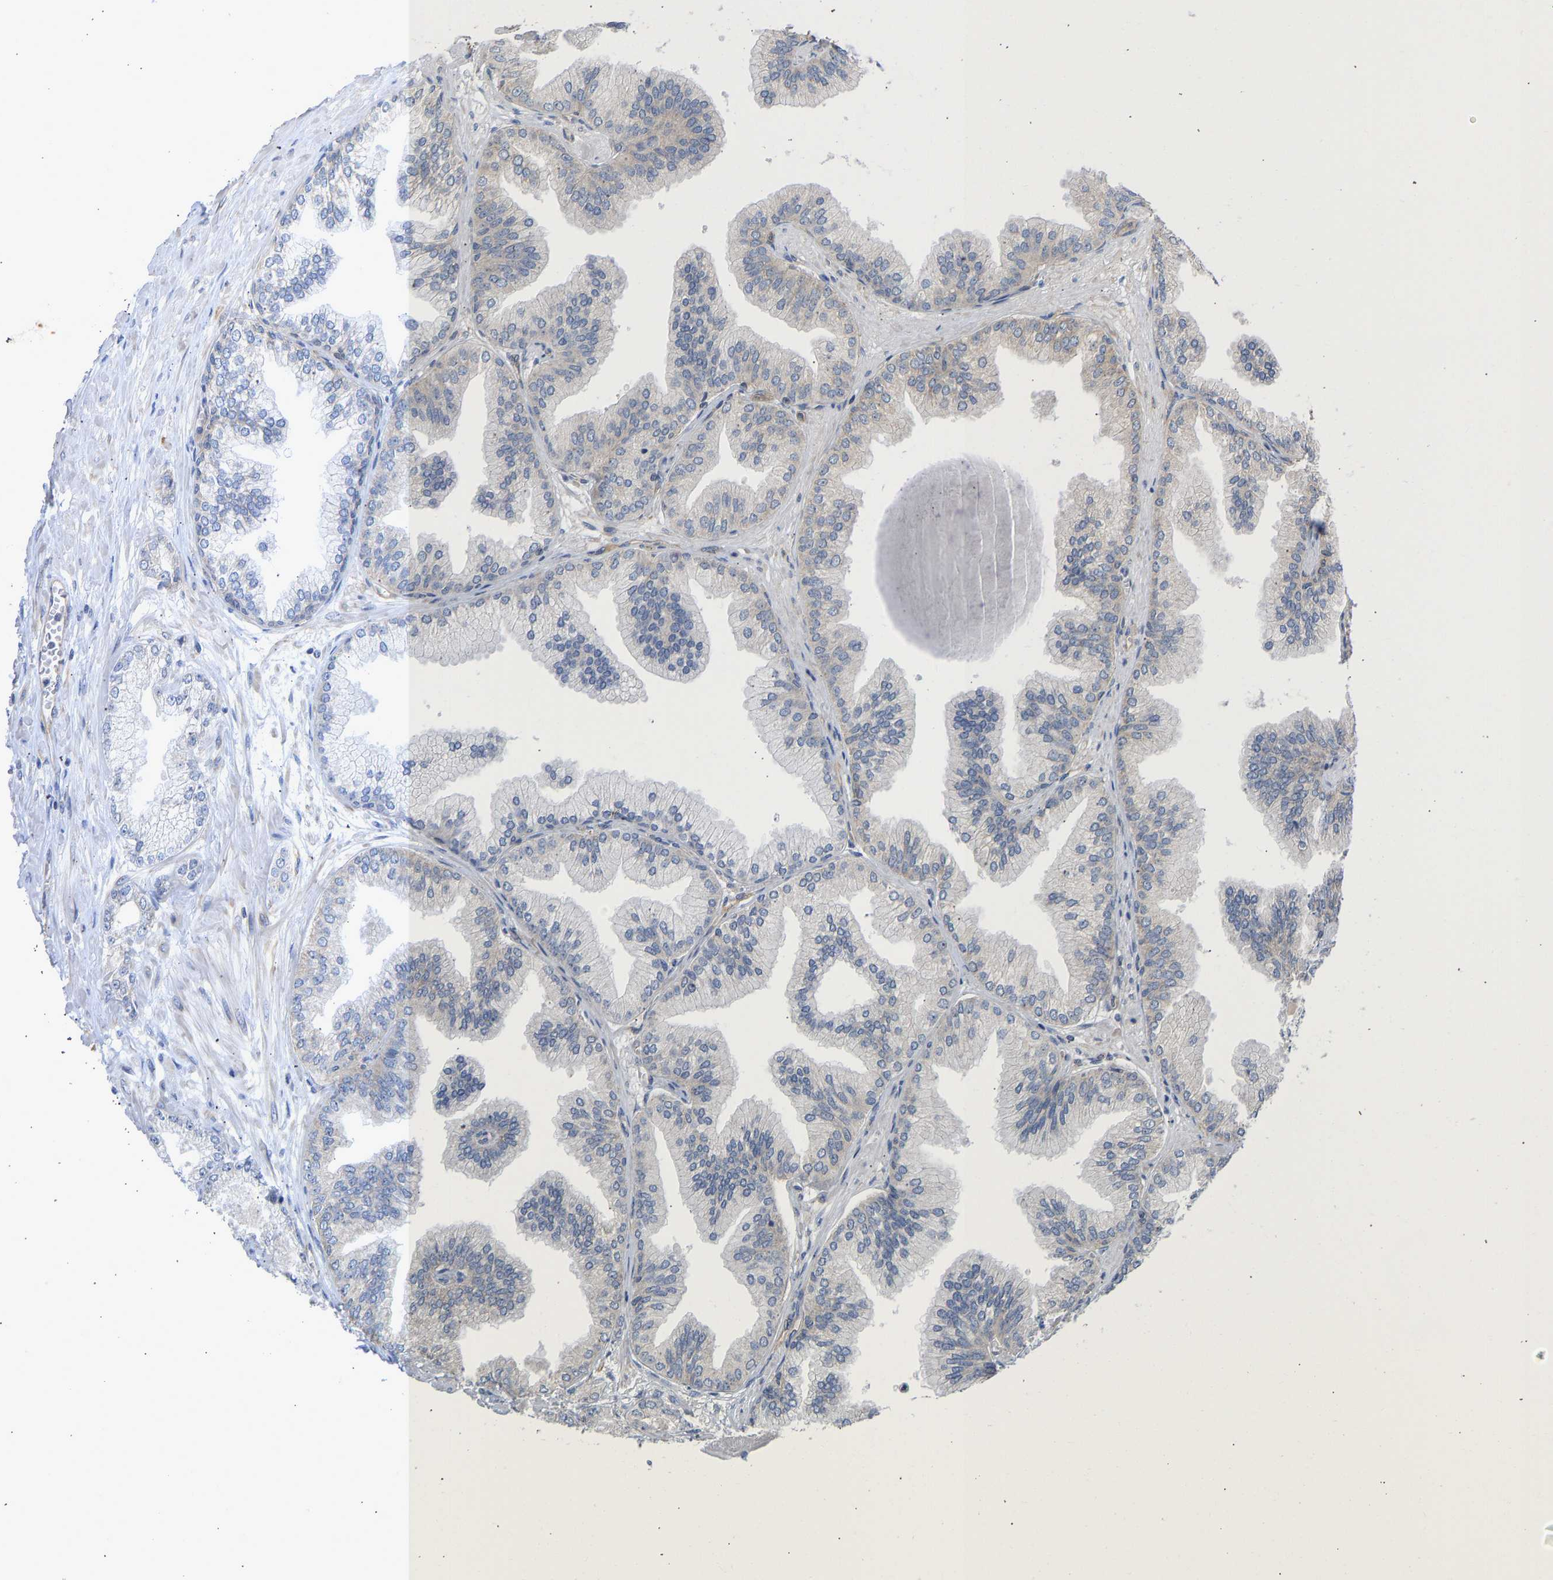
{"staining": {"intensity": "negative", "quantity": "none", "location": "none"}, "tissue": "prostate cancer", "cell_type": "Tumor cells", "image_type": "cancer", "snomed": [{"axis": "morphology", "description": "Adenocarcinoma, Low grade"}, {"axis": "topography", "description": "Prostate"}], "caption": "Immunohistochemical staining of prostate cancer (low-grade adenocarcinoma) reveals no significant positivity in tumor cells.", "gene": "MAP2K3", "patient": {"sex": "male", "age": 52}}